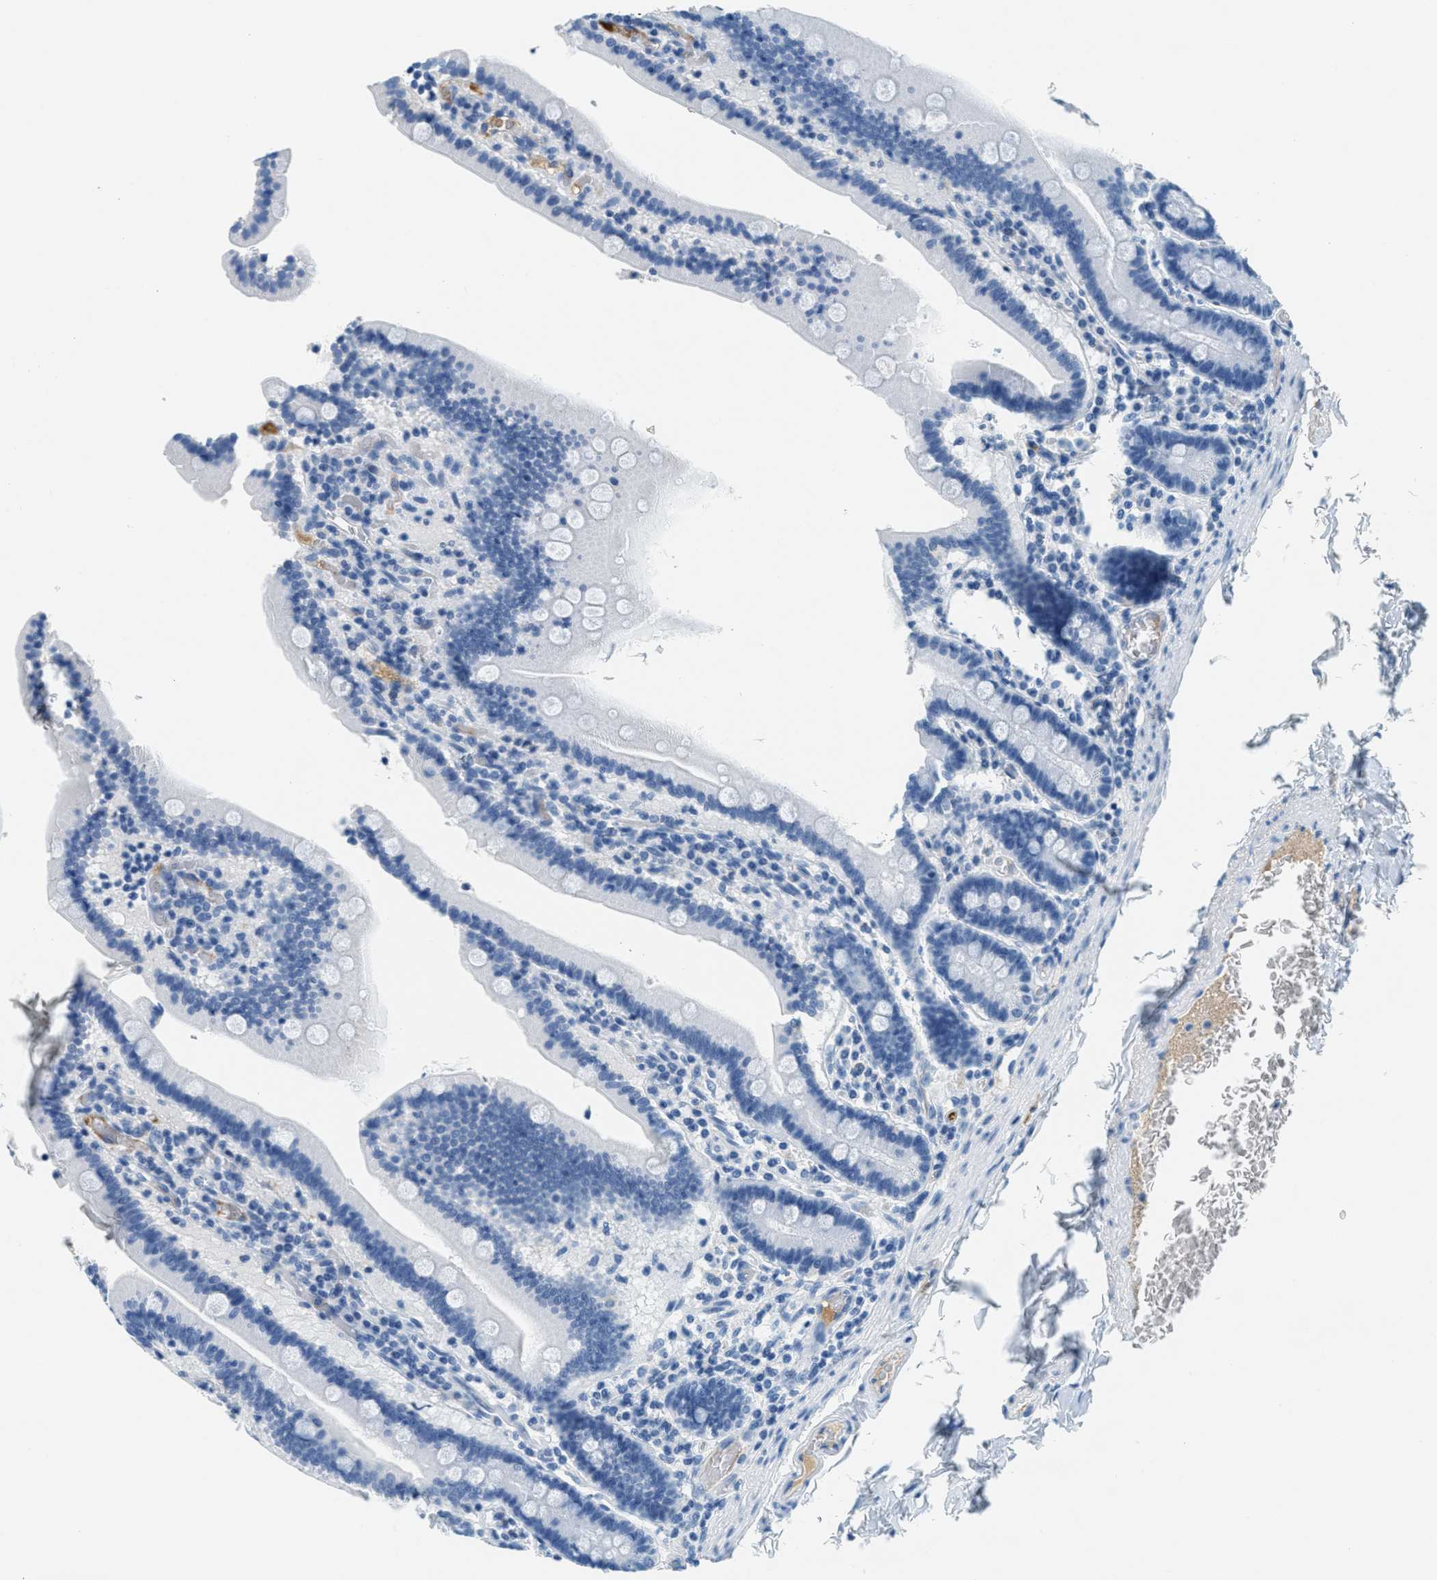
{"staining": {"intensity": "negative", "quantity": "none", "location": "none"}, "tissue": "duodenum", "cell_type": "Glandular cells", "image_type": "normal", "snomed": [{"axis": "morphology", "description": "Normal tissue, NOS"}, {"axis": "topography", "description": "Duodenum"}], "caption": "DAB (3,3'-diaminobenzidine) immunohistochemical staining of benign duodenum reveals no significant positivity in glandular cells. (DAB (3,3'-diaminobenzidine) immunohistochemistry (IHC) visualized using brightfield microscopy, high magnification).", "gene": "A2M", "patient": {"sex": "female", "age": 53}}